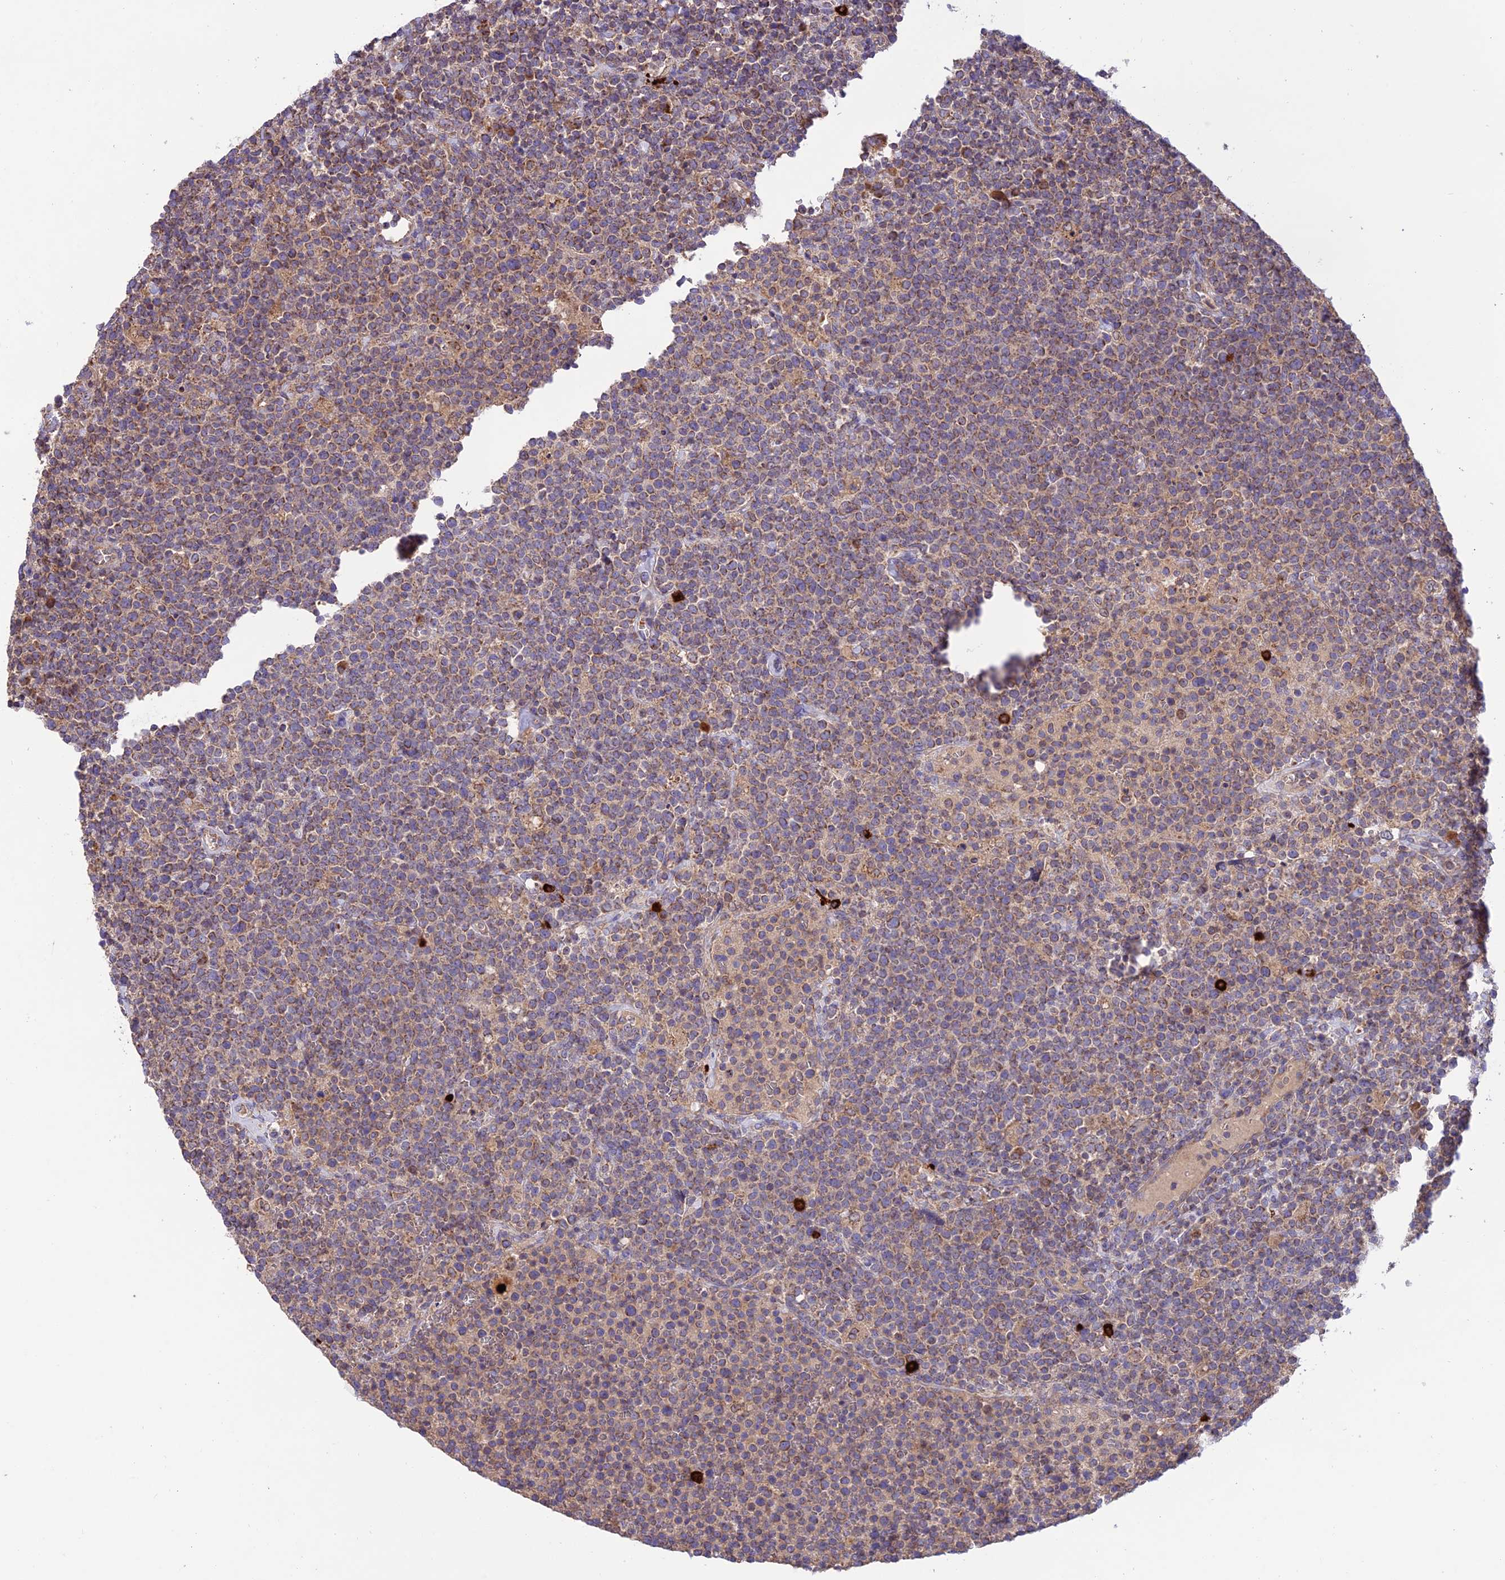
{"staining": {"intensity": "weak", "quantity": "25%-75%", "location": "cytoplasmic/membranous"}, "tissue": "lymphoma", "cell_type": "Tumor cells", "image_type": "cancer", "snomed": [{"axis": "morphology", "description": "Malignant lymphoma, non-Hodgkin's type, High grade"}, {"axis": "topography", "description": "Lymph node"}], "caption": "Human malignant lymphoma, non-Hodgkin's type (high-grade) stained with a protein marker displays weak staining in tumor cells.", "gene": "NDUFAF1", "patient": {"sex": "male", "age": 61}}